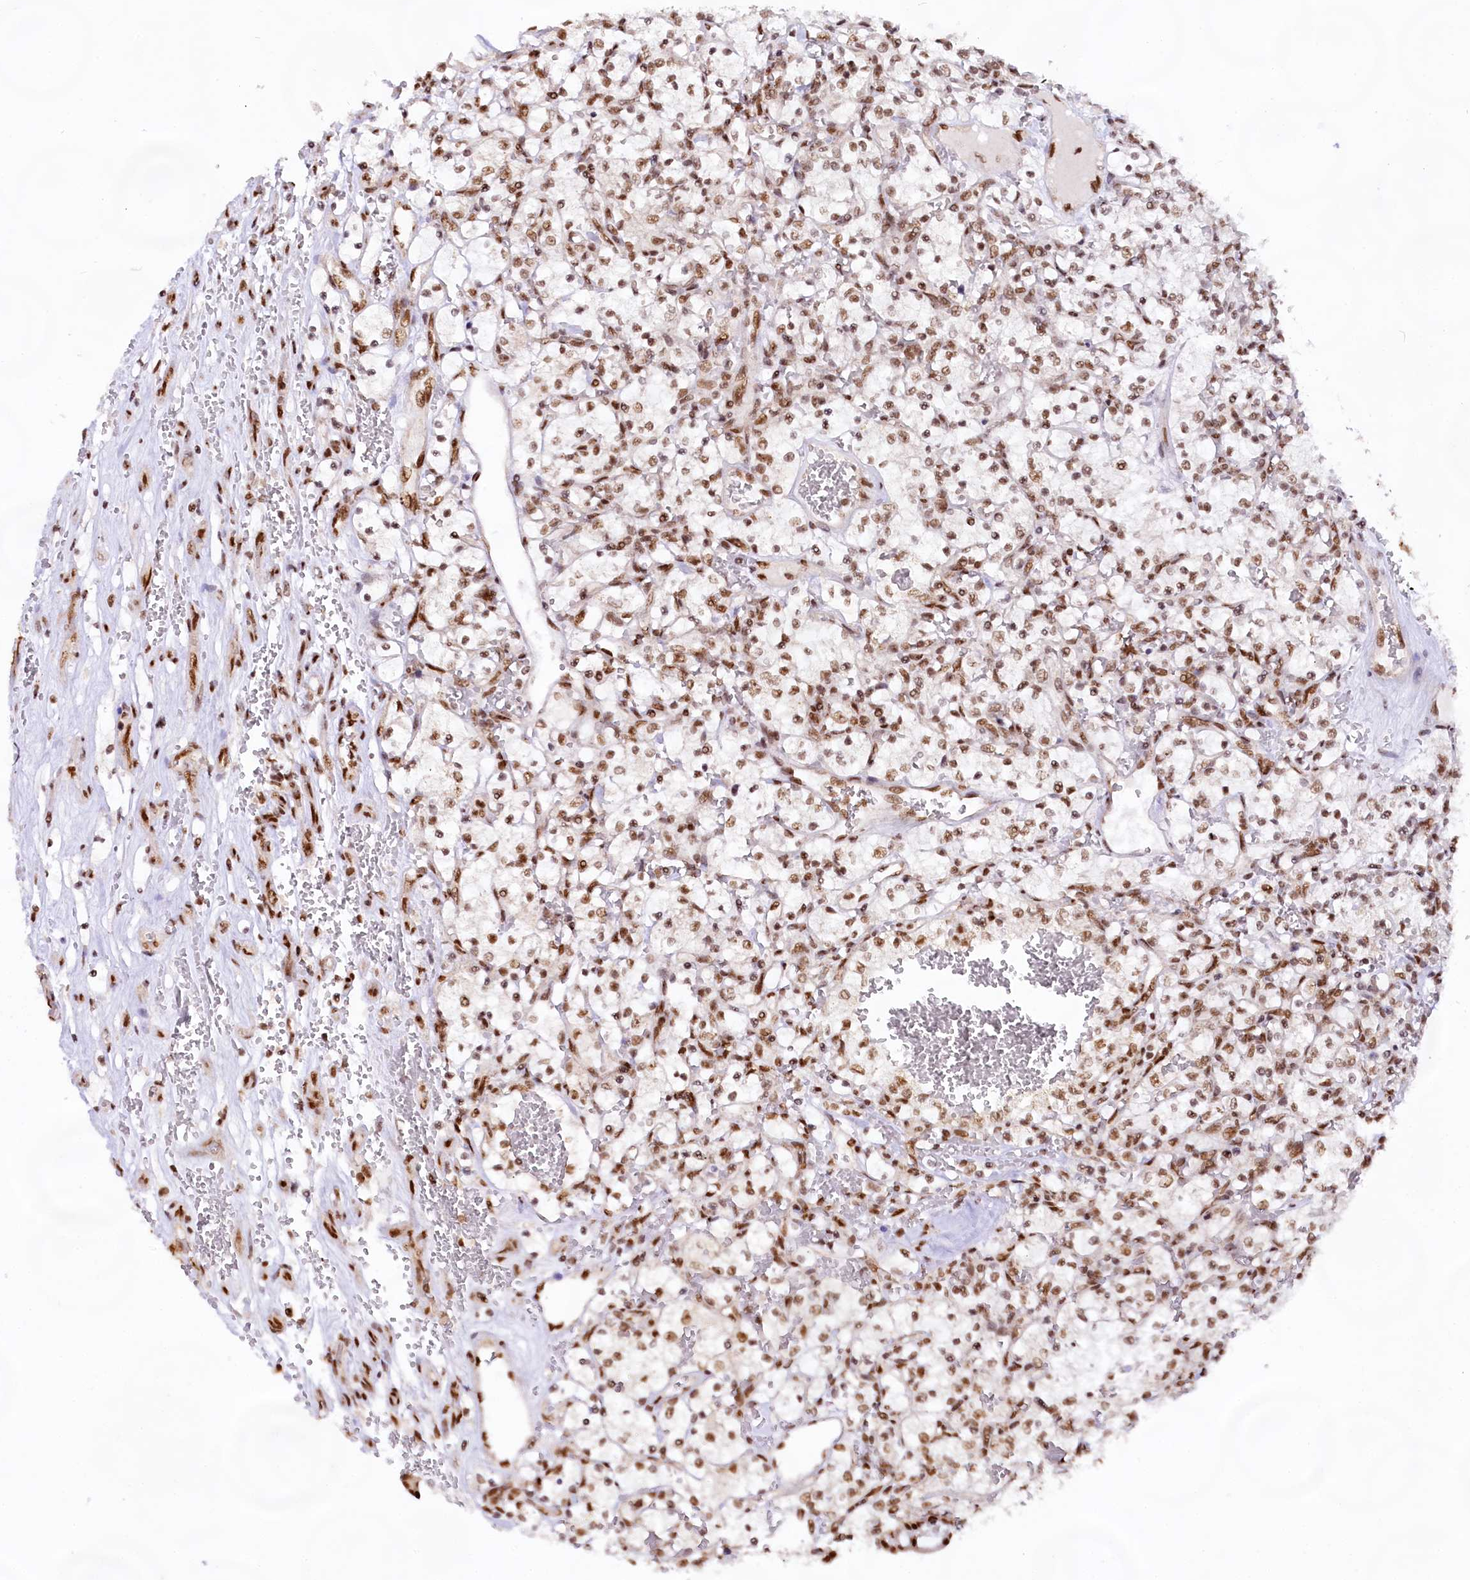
{"staining": {"intensity": "moderate", "quantity": ">75%", "location": "nuclear"}, "tissue": "renal cancer", "cell_type": "Tumor cells", "image_type": "cancer", "snomed": [{"axis": "morphology", "description": "Adenocarcinoma, NOS"}, {"axis": "topography", "description": "Kidney"}], "caption": "Renal cancer was stained to show a protein in brown. There is medium levels of moderate nuclear positivity in approximately >75% of tumor cells. (IHC, brightfield microscopy, high magnification).", "gene": "HIRA", "patient": {"sex": "female", "age": 69}}